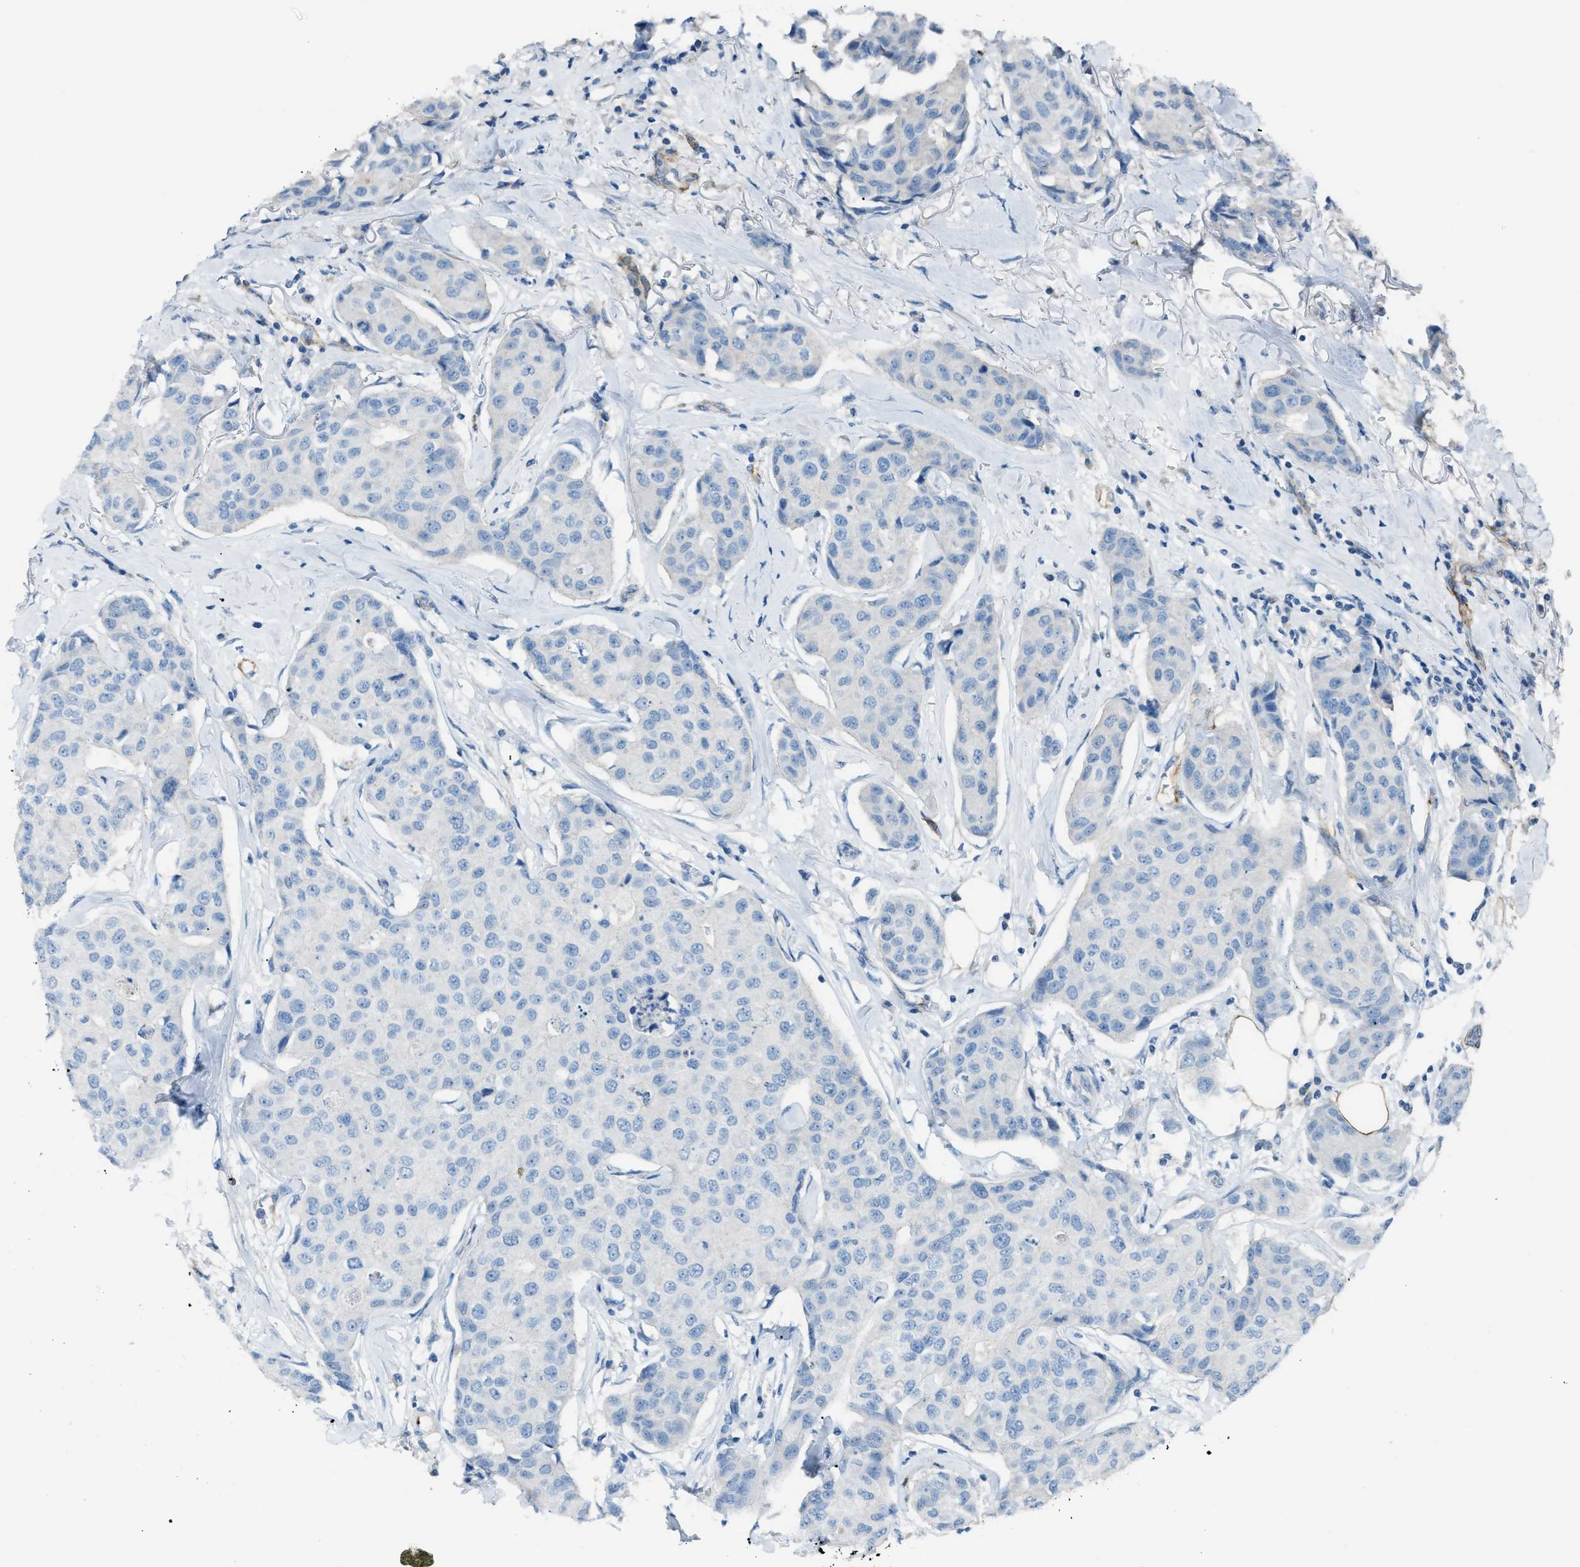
{"staining": {"intensity": "negative", "quantity": "none", "location": "none"}, "tissue": "breast cancer", "cell_type": "Tumor cells", "image_type": "cancer", "snomed": [{"axis": "morphology", "description": "Duct carcinoma"}, {"axis": "topography", "description": "Breast"}], "caption": "Immunohistochemical staining of human invasive ductal carcinoma (breast) reveals no significant expression in tumor cells.", "gene": "SLC22A15", "patient": {"sex": "female", "age": 80}}